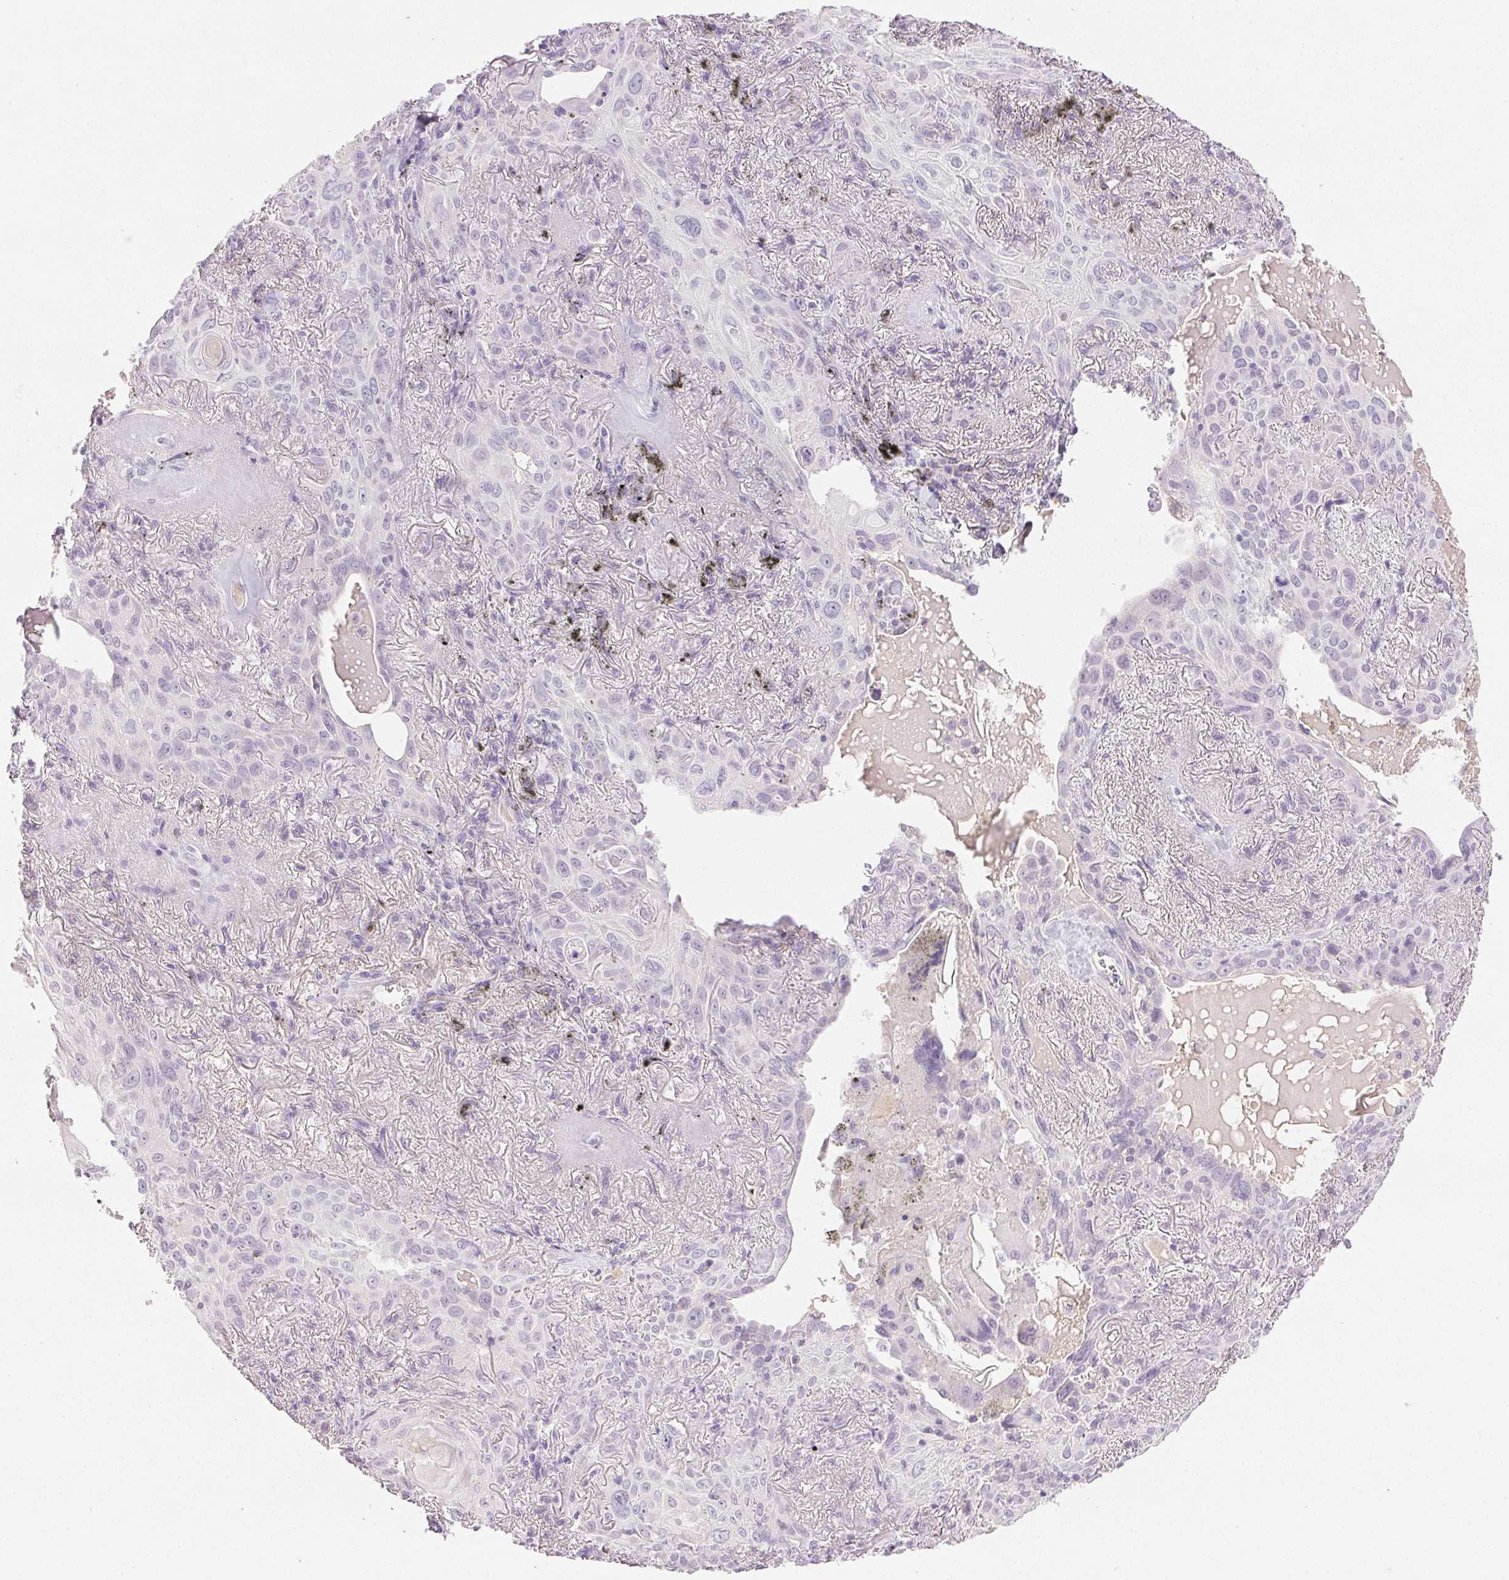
{"staining": {"intensity": "negative", "quantity": "none", "location": "none"}, "tissue": "lung cancer", "cell_type": "Tumor cells", "image_type": "cancer", "snomed": [{"axis": "morphology", "description": "Squamous cell carcinoma, NOS"}, {"axis": "topography", "description": "Lung"}], "caption": "Histopathology image shows no significant protein expression in tumor cells of lung squamous cell carcinoma.", "gene": "EMX2", "patient": {"sex": "male", "age": 79}}